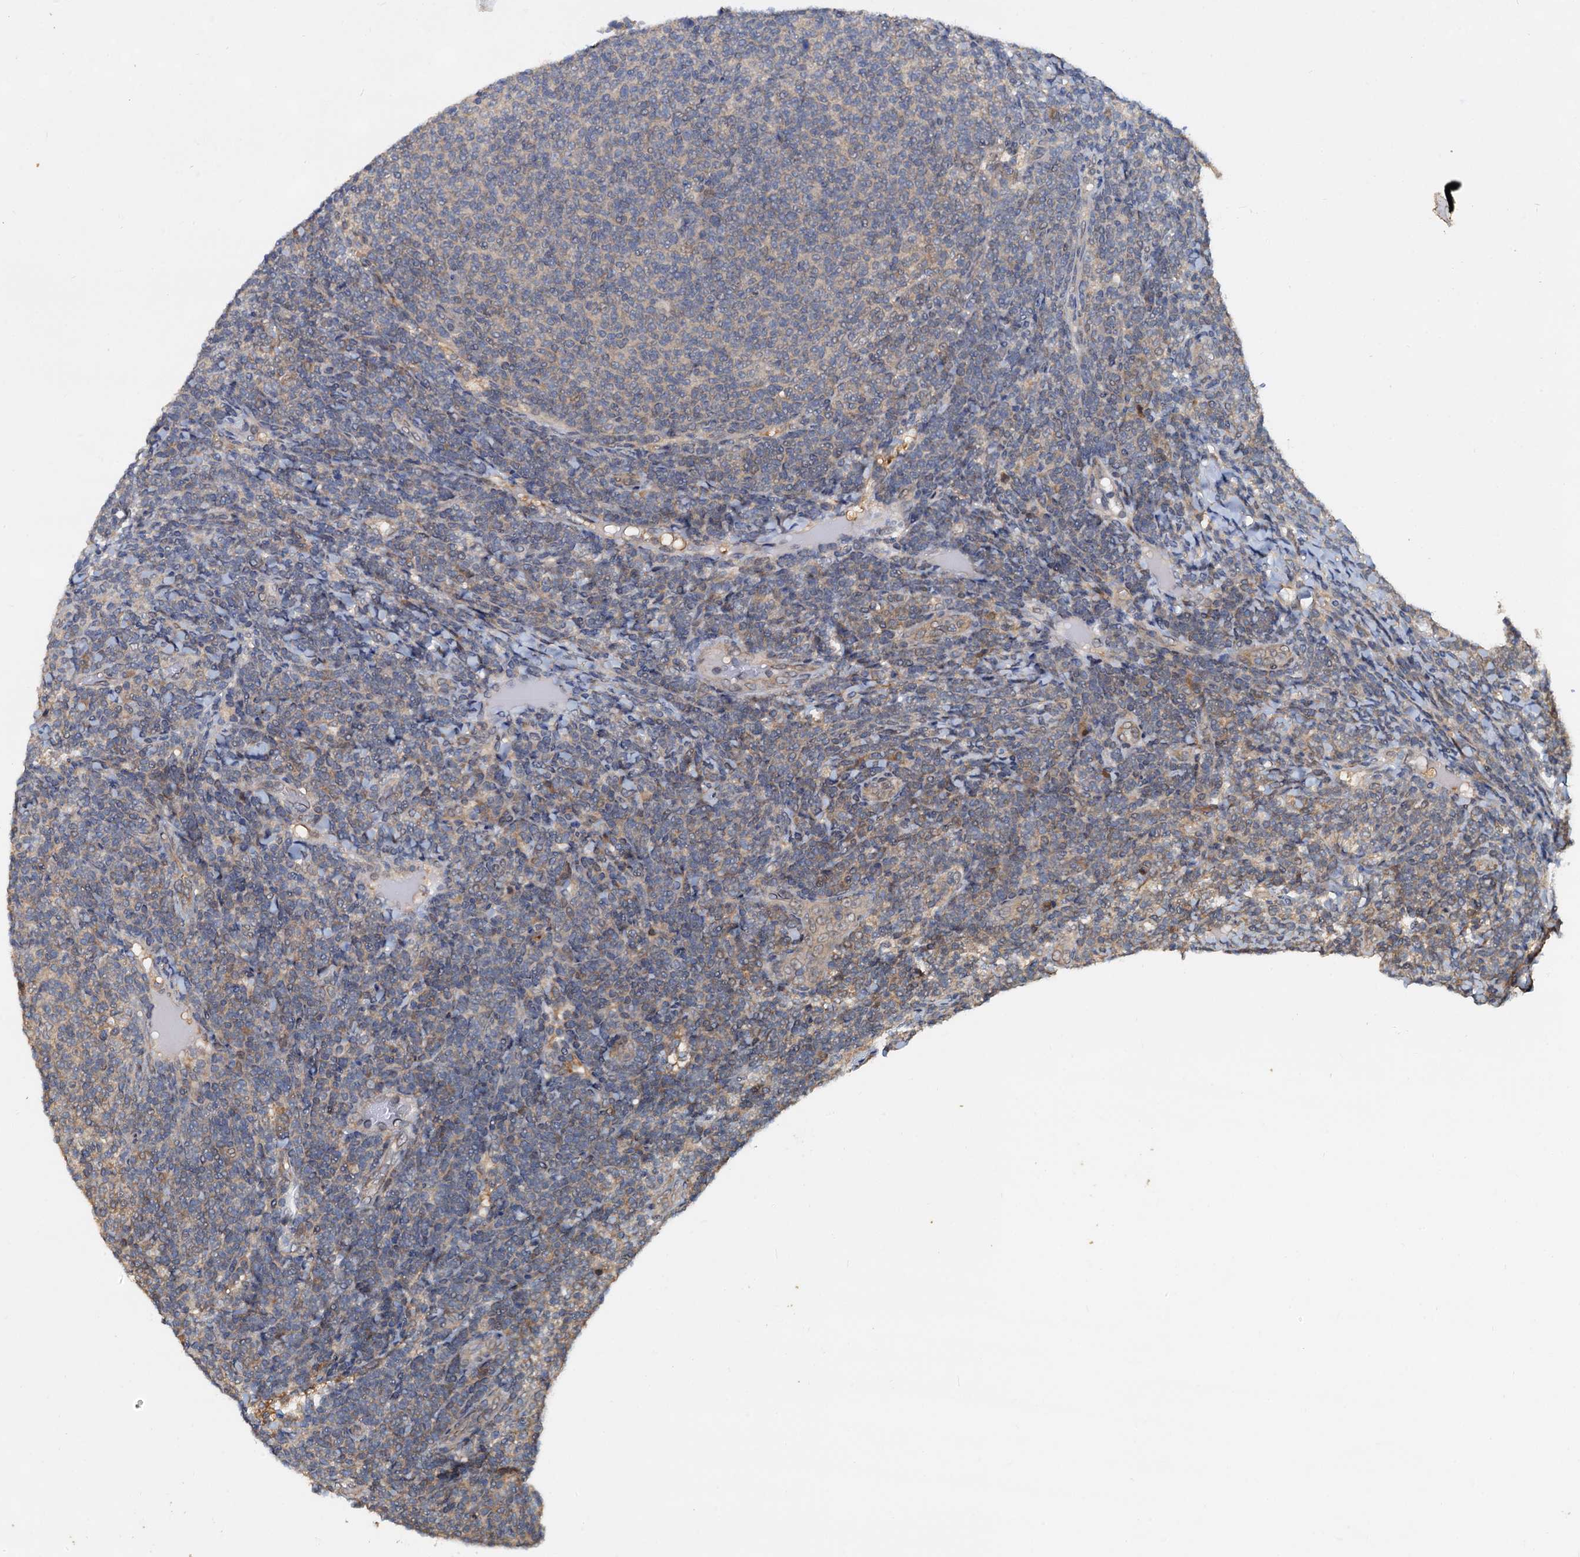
{"staining": {"intensity": "weak", "quantity": "<25%", "location": "cytoplasmic/membranous"}, "tissue": "lymphoma", "cell_type": "Tumor cells", "image_type": "cancer", "snomed": [{"axis": "morphology", "description": "Malignant lymphoma, non-Hodgkin's type, Low grade"}, {"axis": "topography", "description": "Lymph node"}], "caption": "Tumor cells show no significant protein positivity in malignant lymphoma, non-Hodgkin's type (low-grade).", "gene": "PTGES3", "patient": {"sex": "male", "age": 66}}